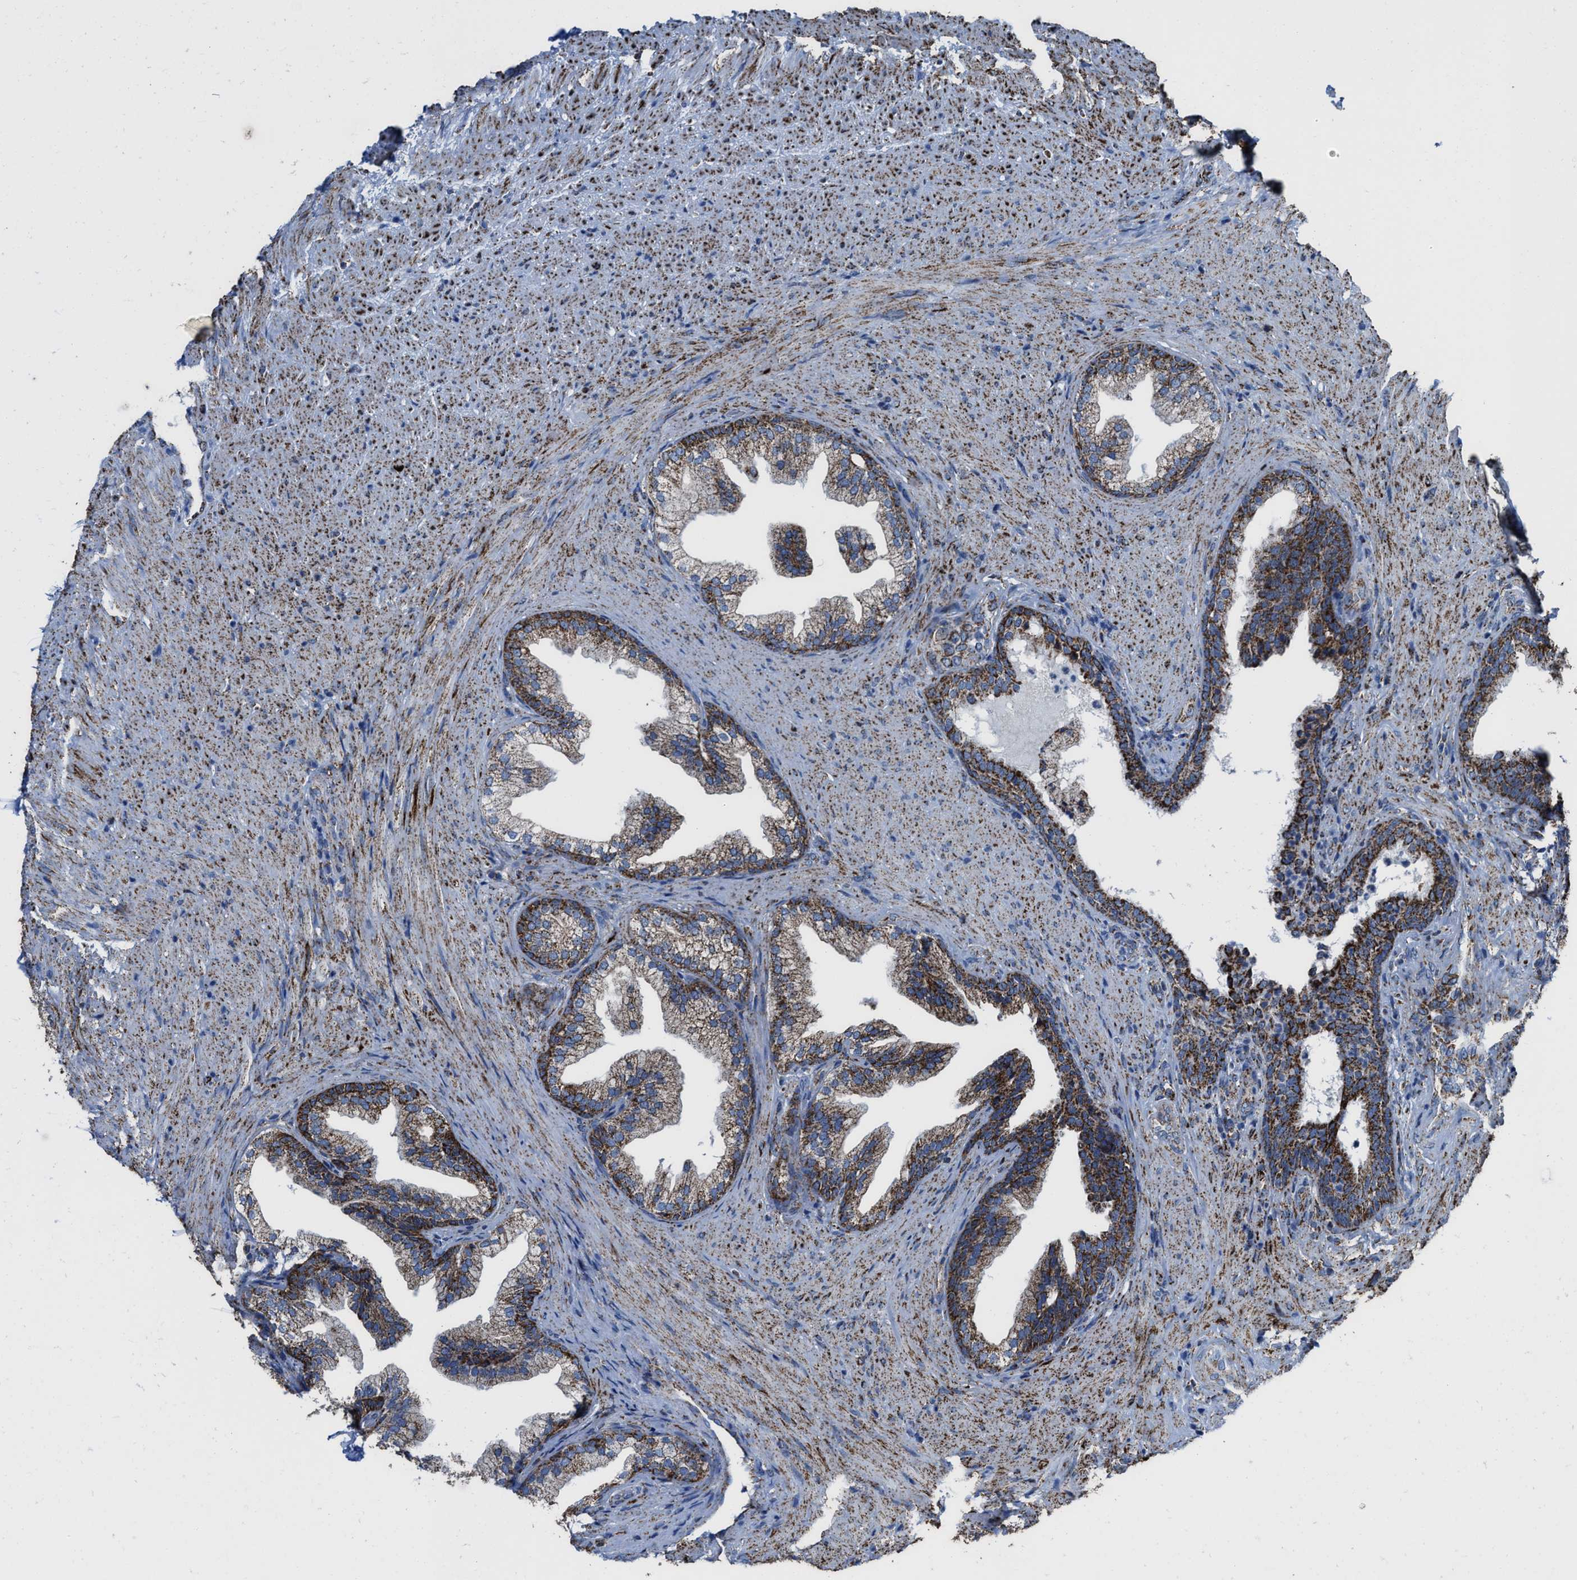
{"staining": {"intensity": "moderate", "quantity": ">75%", "location": "cytoplasmic/membranous"}, "tissue": "prostate", "cell_type": "Glandular cells", "image_type": "normal", "snomed": [{"axis": "morphology", "description": "Normal tissue, NOS"}, {"axis": "topography", "description": "Prostate"}], "caption": "An IHC histopathology image of unremarkable tissue is shown. Protein staining in brown labels moderate cytoplasmic/membranous positivity in prostate within glandular cells.", "gene": "ALDH1B1", "patient": {"sex": "male", "age": 76}}